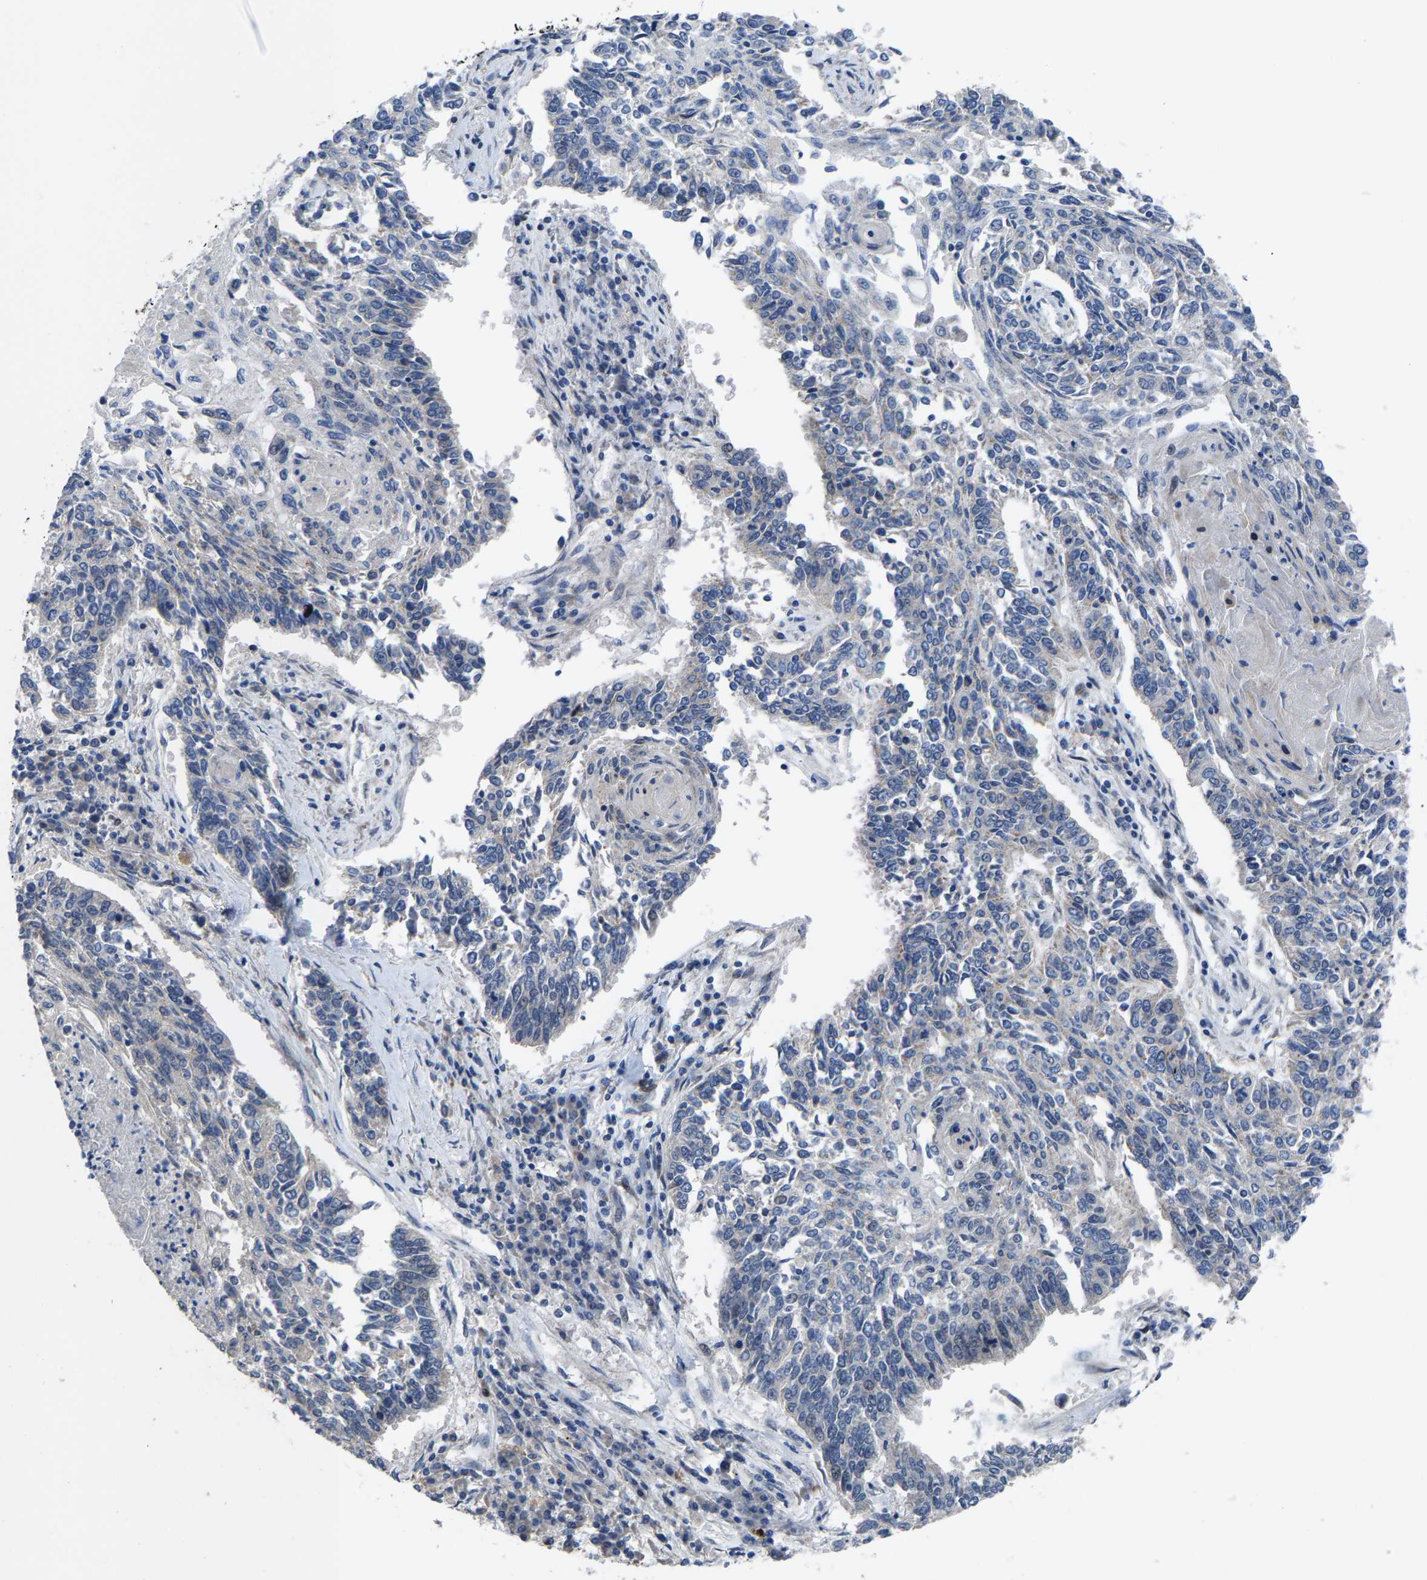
{"staining": {"intensity": "negative", "quantity": "none", "location": "none"}, "tissue": "lung cancer", "cell_type": "Tumor cells", "image_type": "cancer", "snomed": [{"axis": "morphology", "description": "Normal tissue, NOS"}, {"axis": "morphology", "description": "Squamous cell carcinoma, NOS"}, {"axis": "topography", "description": "Cartilage tissue"}, {"axis": "topography", "description": "Bronchus"}, {"axis": "topography", "description": "Lung"}], "caption": "Immunohistochemical staining of human lung cancer (squamous cell carcinoma) exhibits no significant staining in tumor cells.", "gene": "HAUS6", "patient": {"sex": "female", "age": 49}}